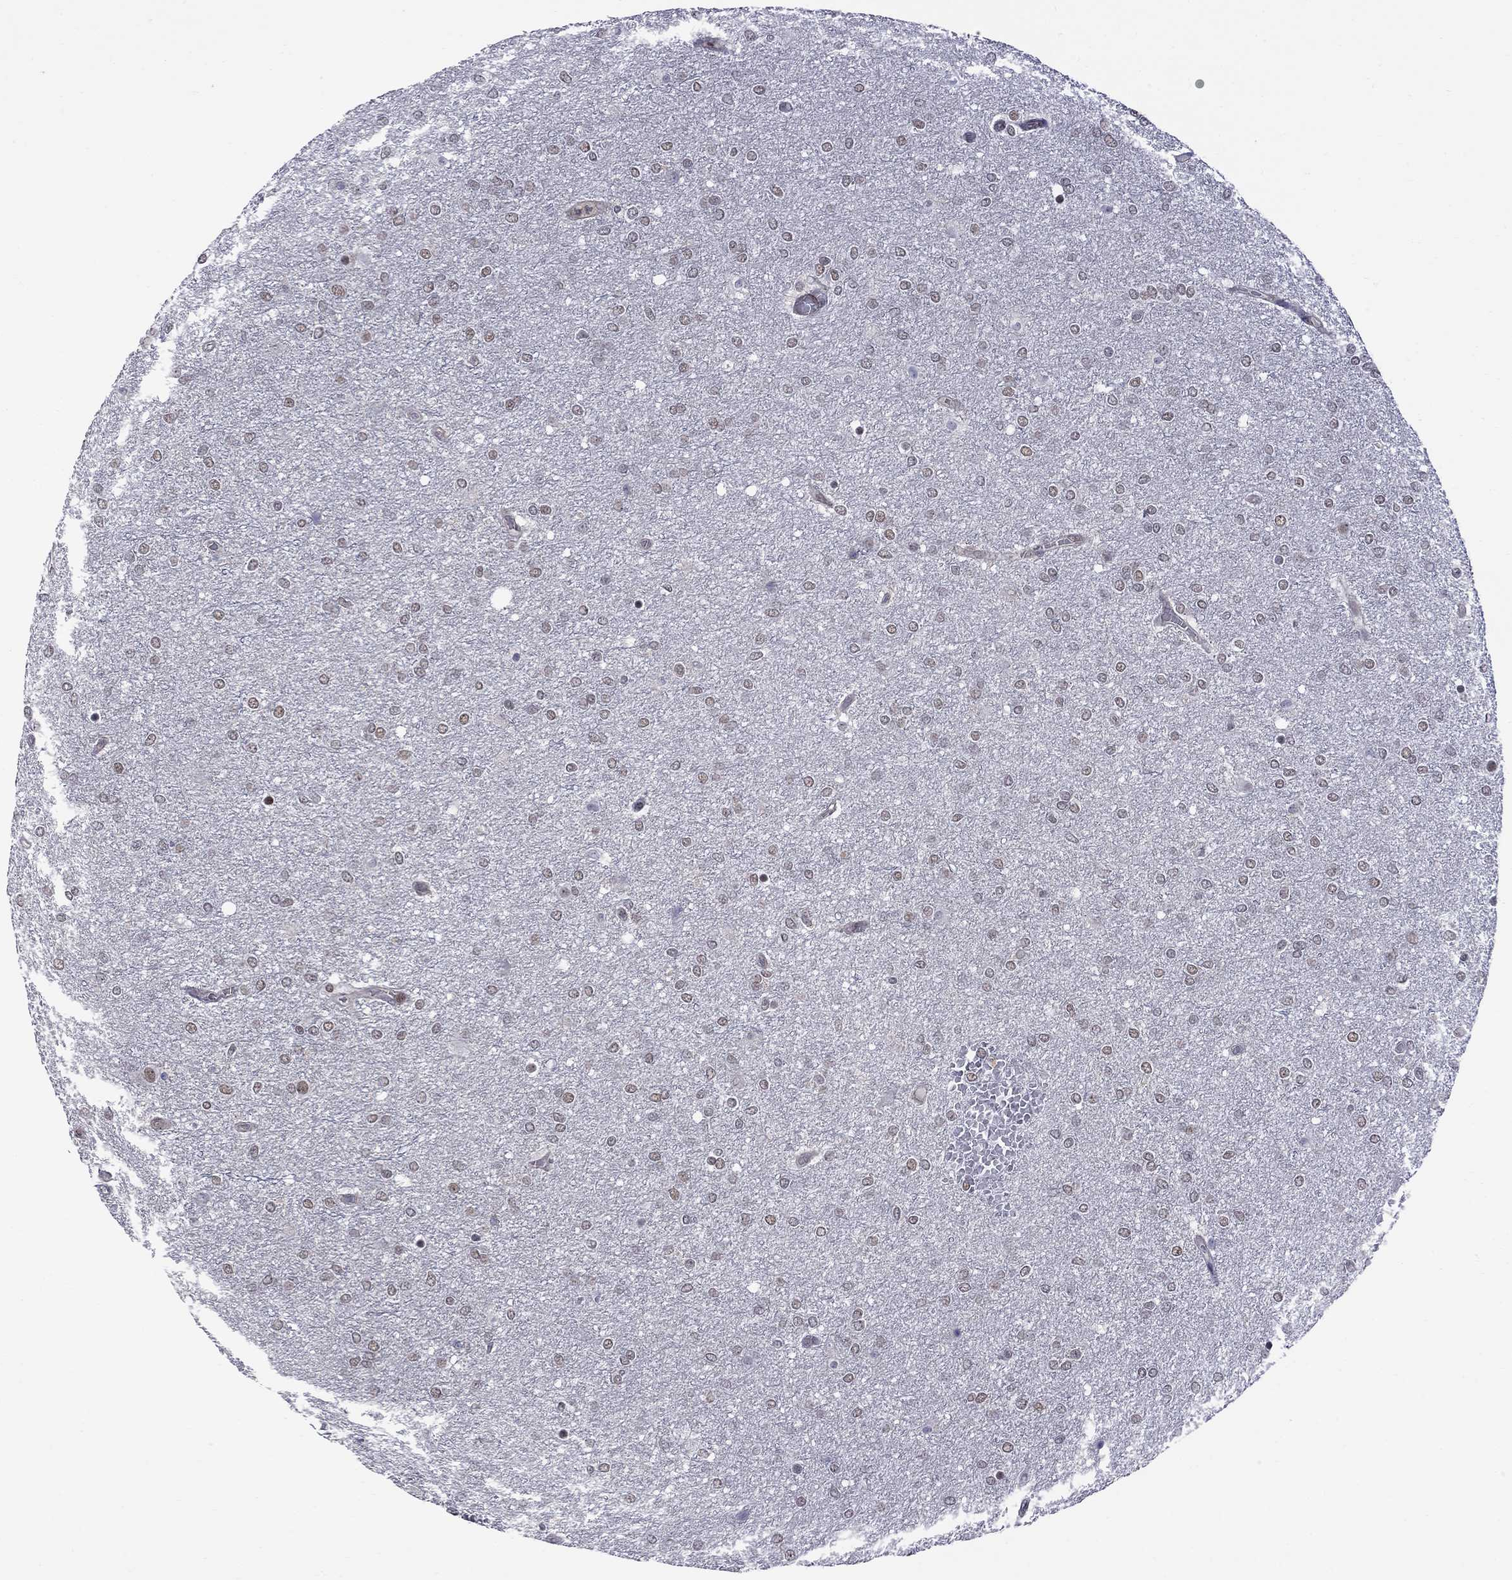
{"staining": {"intensity": "weak", "quantity": "<25%", "location": "nuclear"}, "tissue": "glioma", "cell_type": "Tumor cells", "image_type": "cancer", "snomed": [{"axis": "morphology", "description": "Glioma, malignant, High grade"}, {"axis": "topography", "description": "Brain"}], "caption": "Tumor cells show no significant protein expression in malignant glioma (high-grade).", "gene": "BRF1", "patient": {"sex": "female", "age": 61}}